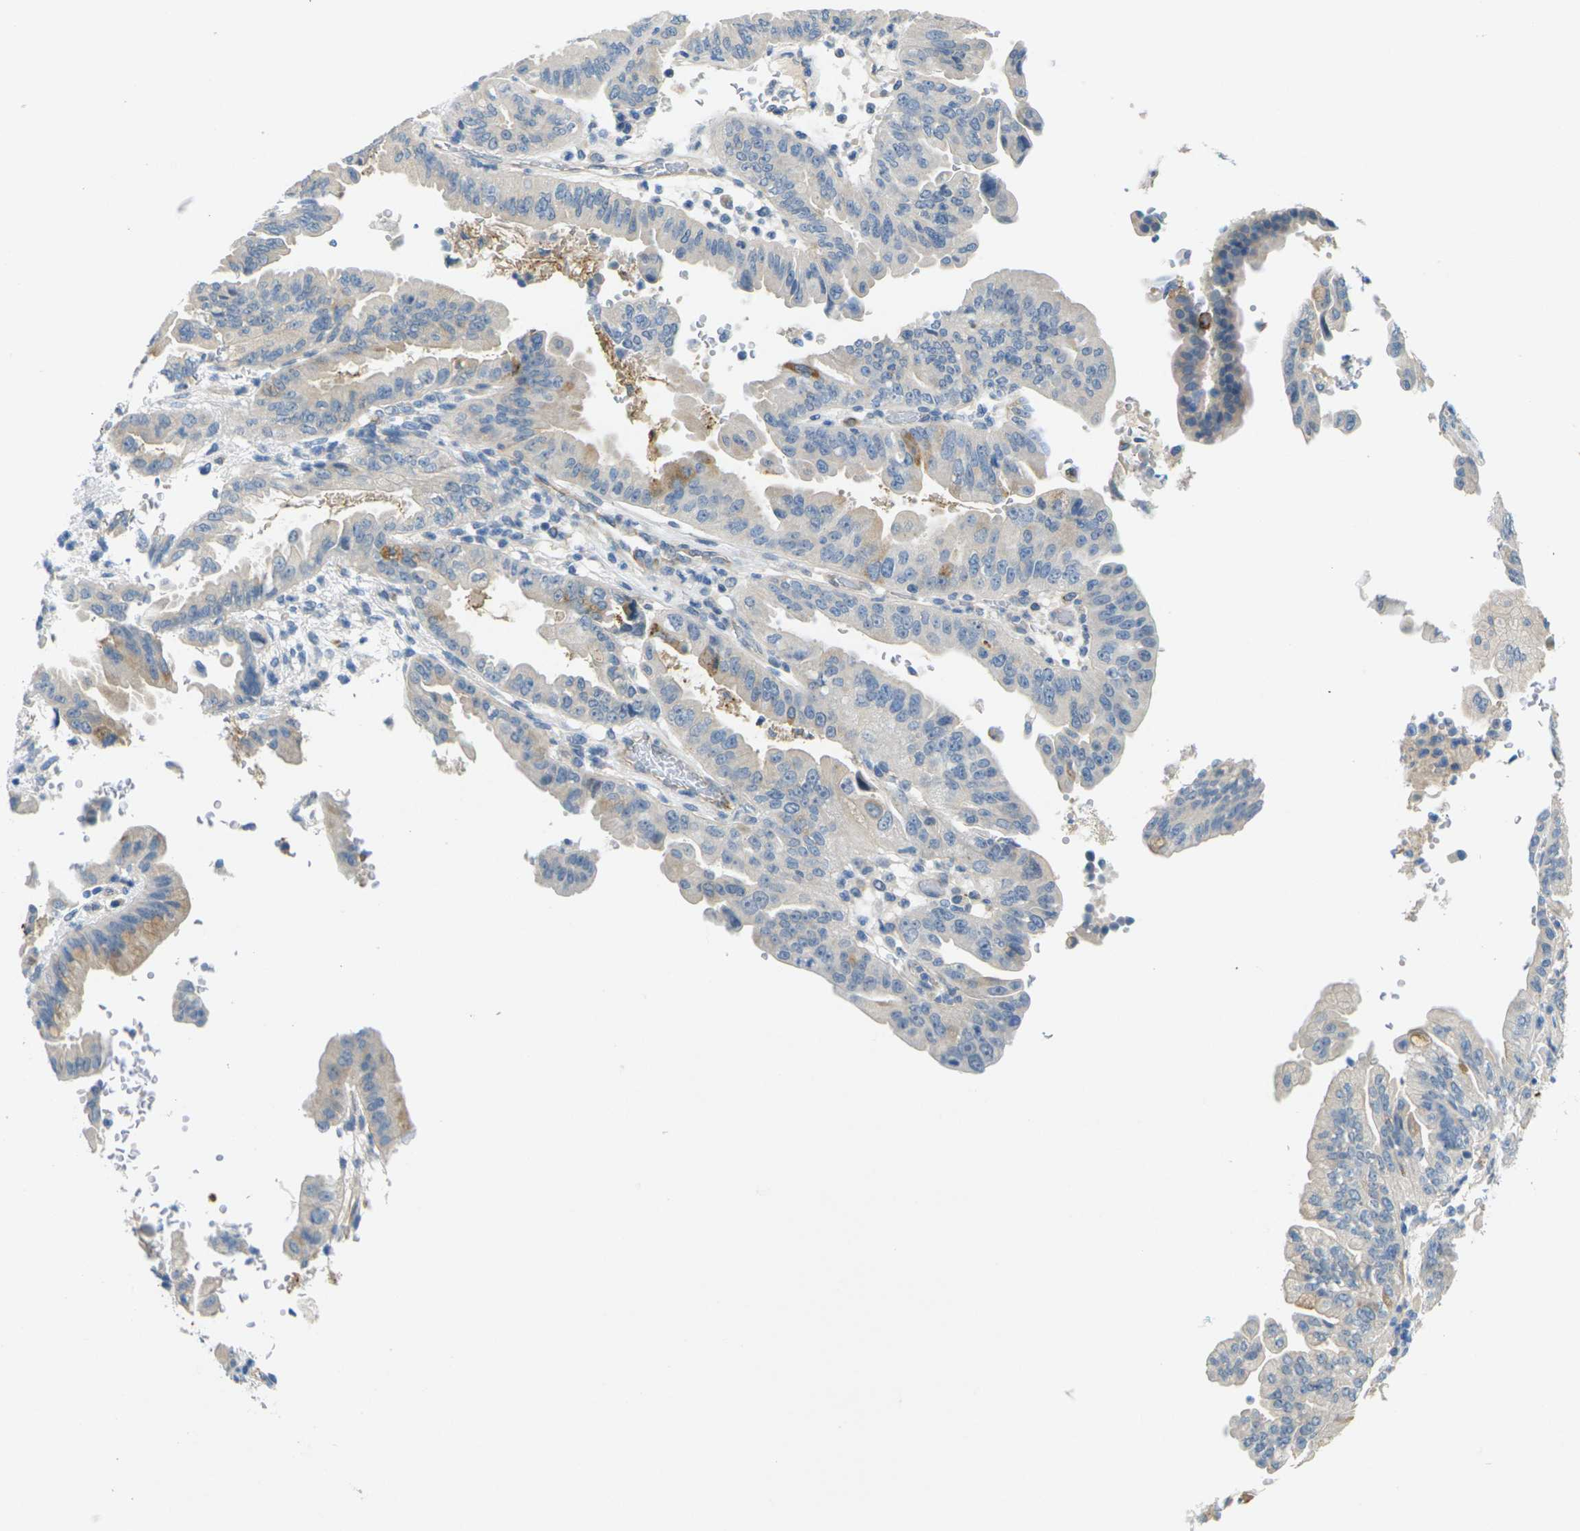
{"staining": {"intensity": "weak", "quantity": "<25%", "location": "cytoplasmic/membranous"}, "tissue": "pancreatic cancer", "cell_type": "Tumor cells", "image_type": "cancer", "snomed": [{"axis": "morphology", "description": "Adenocarcinoma, NOS"}, {"axis": "topography", "description": "Pancreas"}], "caption": "Tumor cells show no significant protein expression in adenocarcinoma (pancreatic).", "gene": "CYP2C8", "patient": {"sex": "male", "age": 70}}